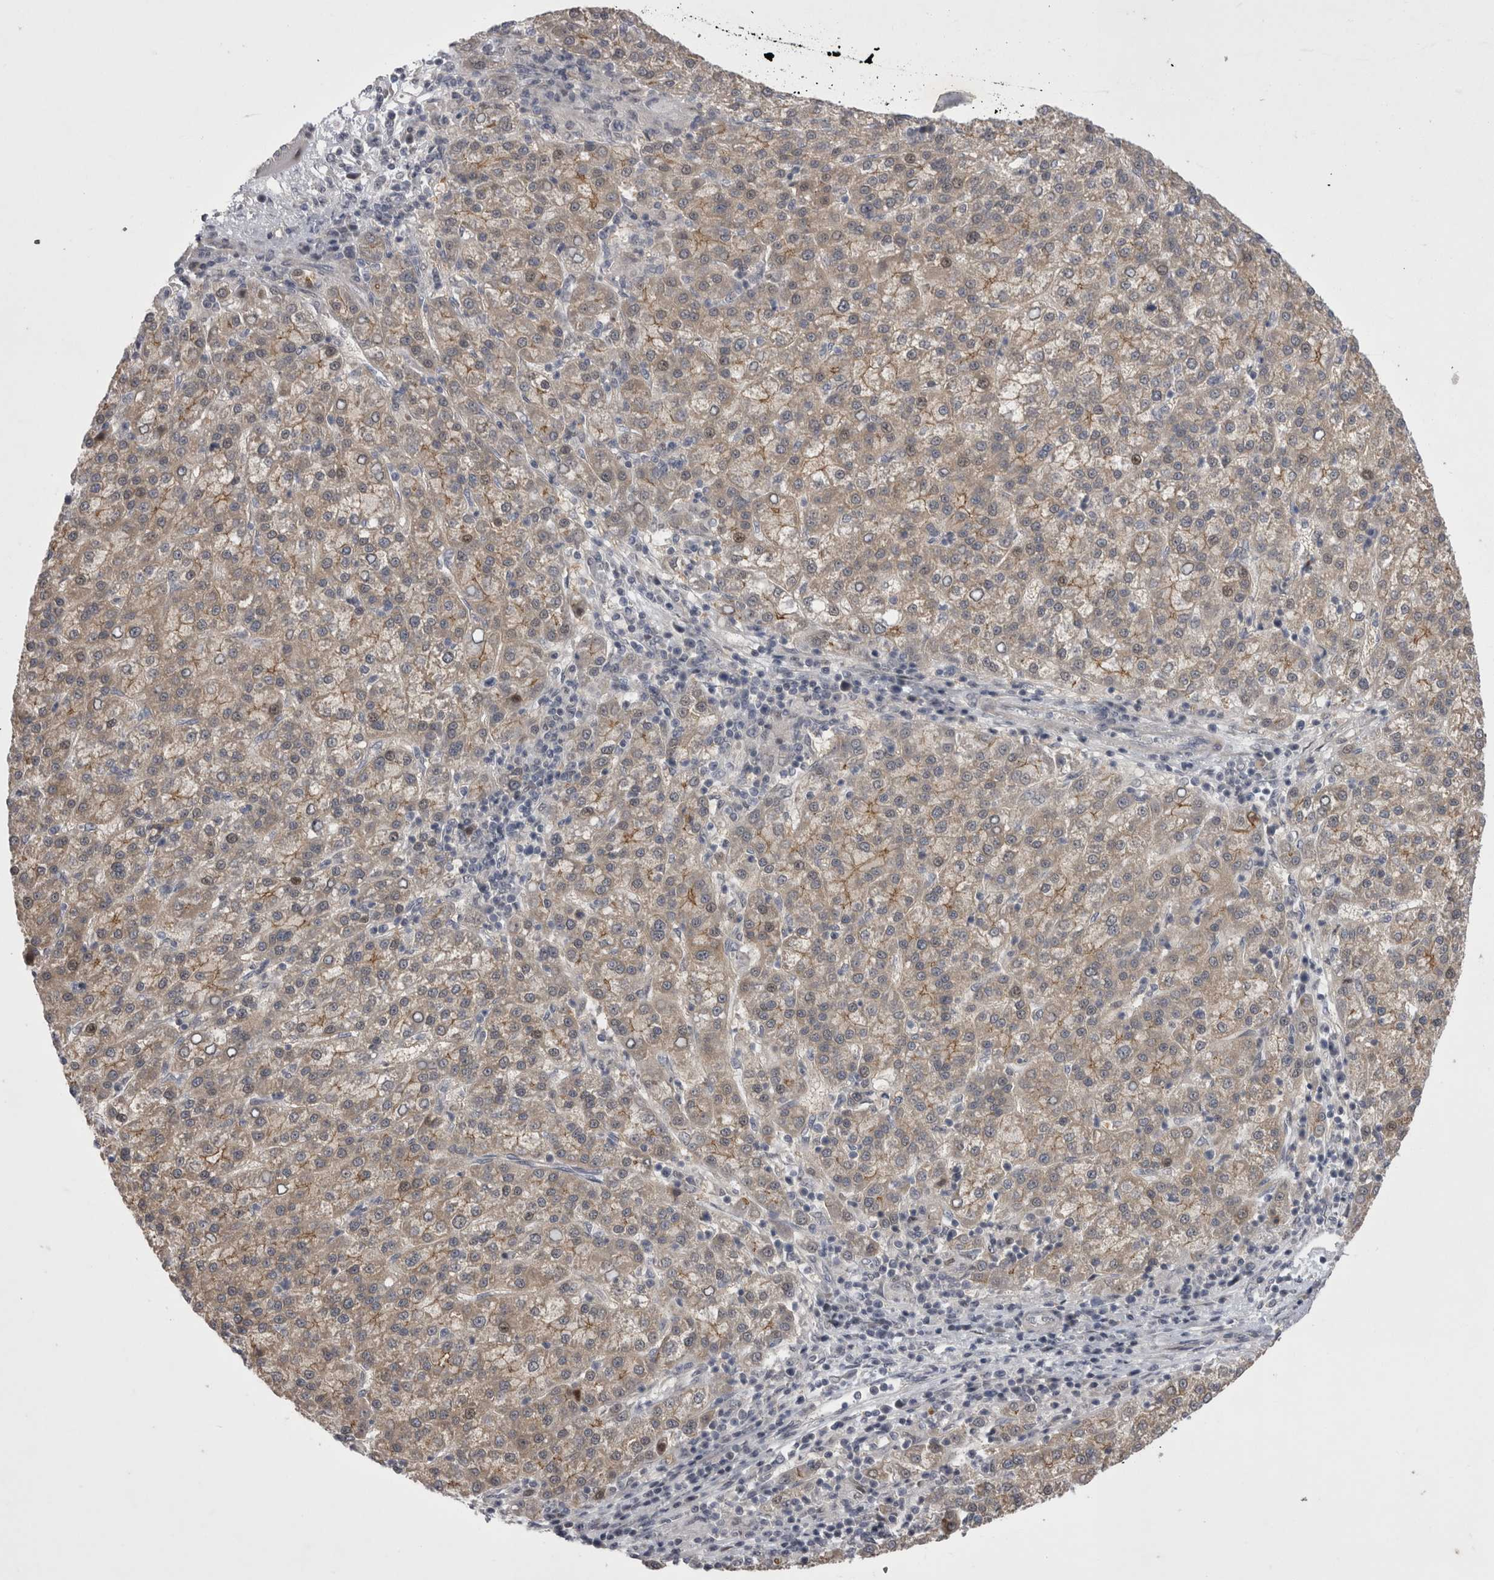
{"staining": {"intensity": "weak", "quantity": ">75%", "location": "cytoplasmic/membranous"}, "tissue": "liver cancer", "cell_type": "Tumor cells", "image_type": "cancer", "snomed": [{"axis": "morphology", "description": "Carcinoma, Hepatocellular, NOS"}, {"axis": "topography", "description": "Liver"}], "caption": "Human liver cancer stained with a protein marker displays weak staining in tumor cells.", "gene": "NENF", "patient": {"sex": "female", "age": 58}}